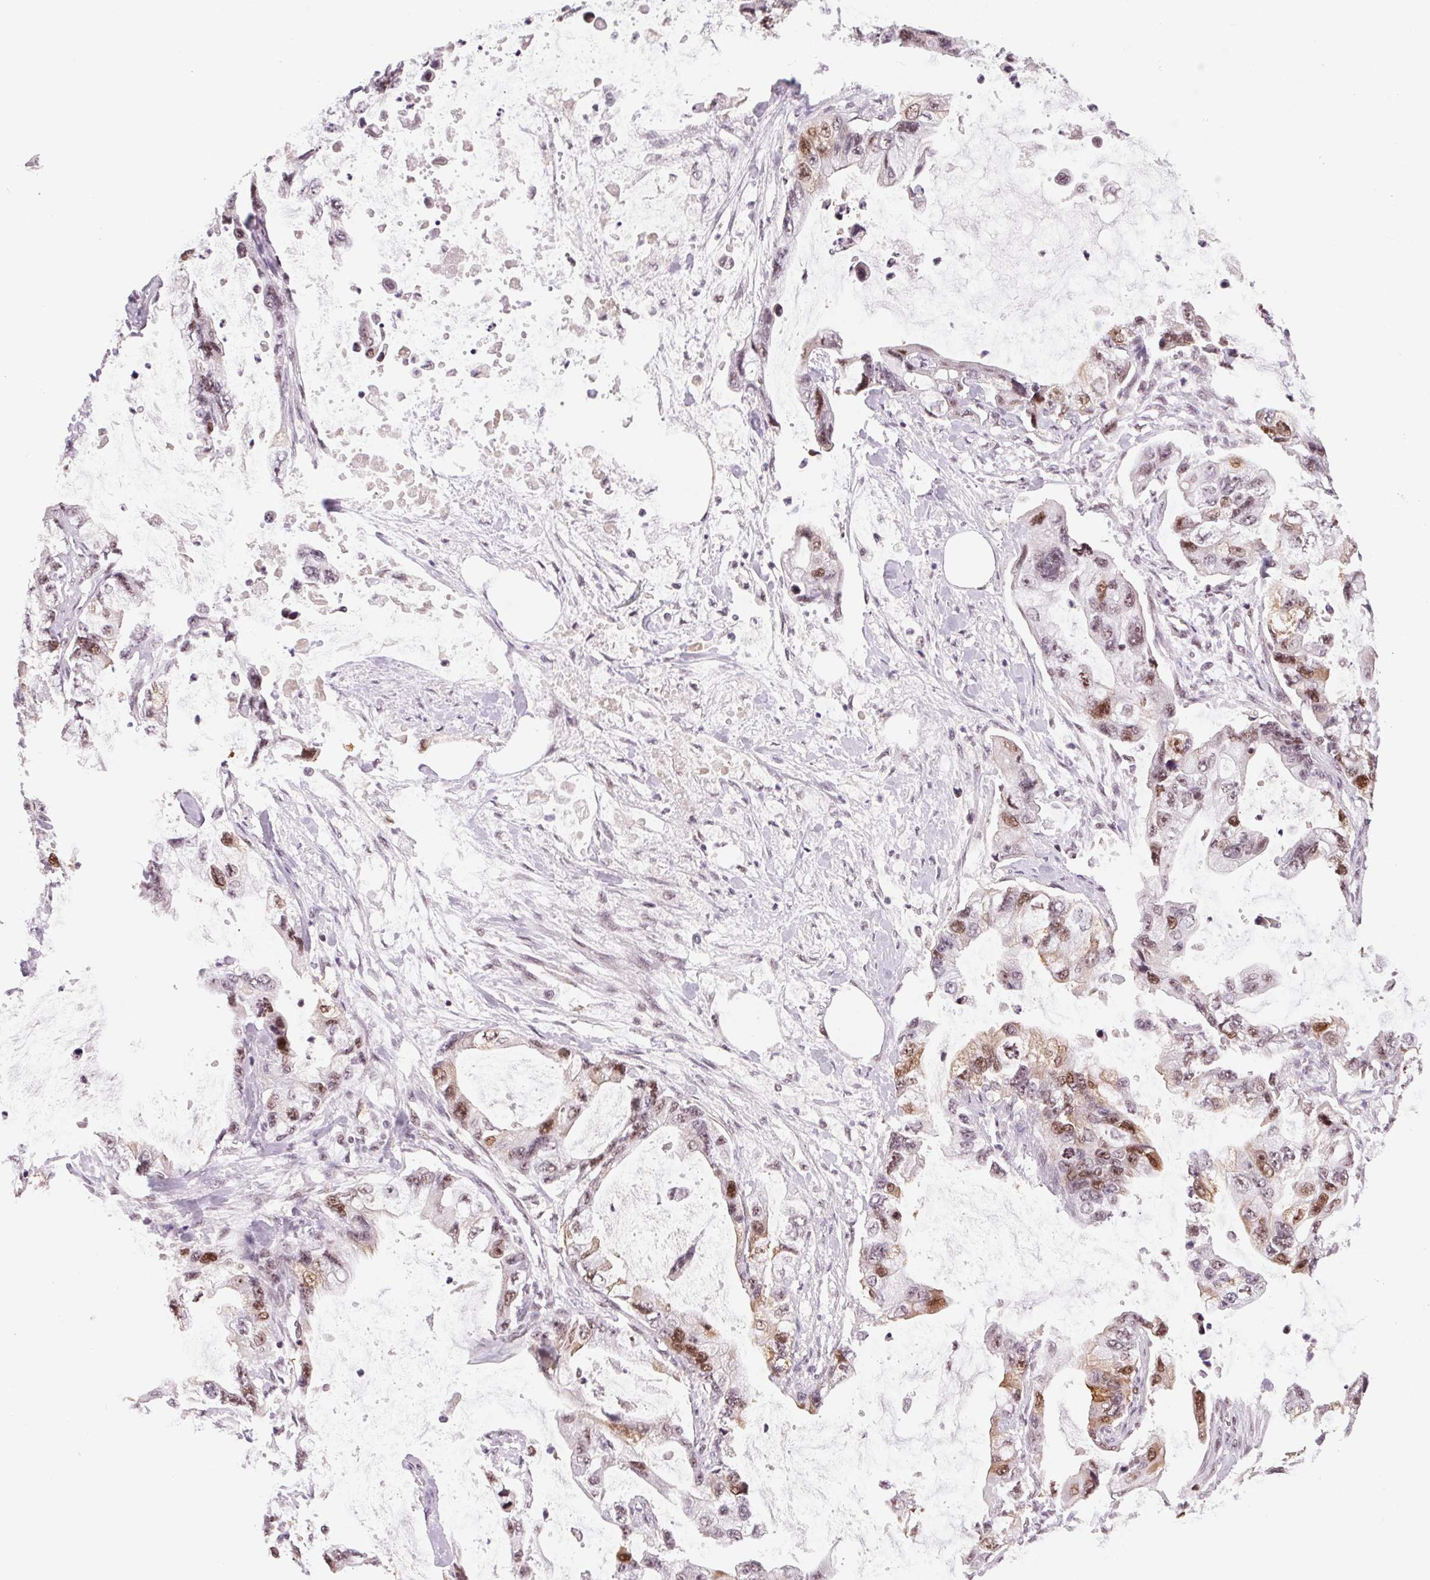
{"staining": {"intensity": "moderate", "quantity": "25%-75%", "location": "cytoplasmic/membranous,nuclear"}, "tissue": "stomach cancer", "cell_type": "Tumor cells", "image_type": "cancer", "snomed": [{"axis": "morphology", "description": "Adenocarcinoma, NOS"}, {"axis": "topography", "description": "Pancreas"}, {"axis": "topography", "description": "Stomach, upper"}, {"axis": "topography", "description": "Stomach"}], "caption": "Human adenocarcinoma (stomach) stained with a brown dye displays moderate cytoplasmic/membranous and nuclear positive expression in about 25%-75% of tumor cells.", "gene": "CD2BP2", "patient": {"sex": "male", "age": 77}}